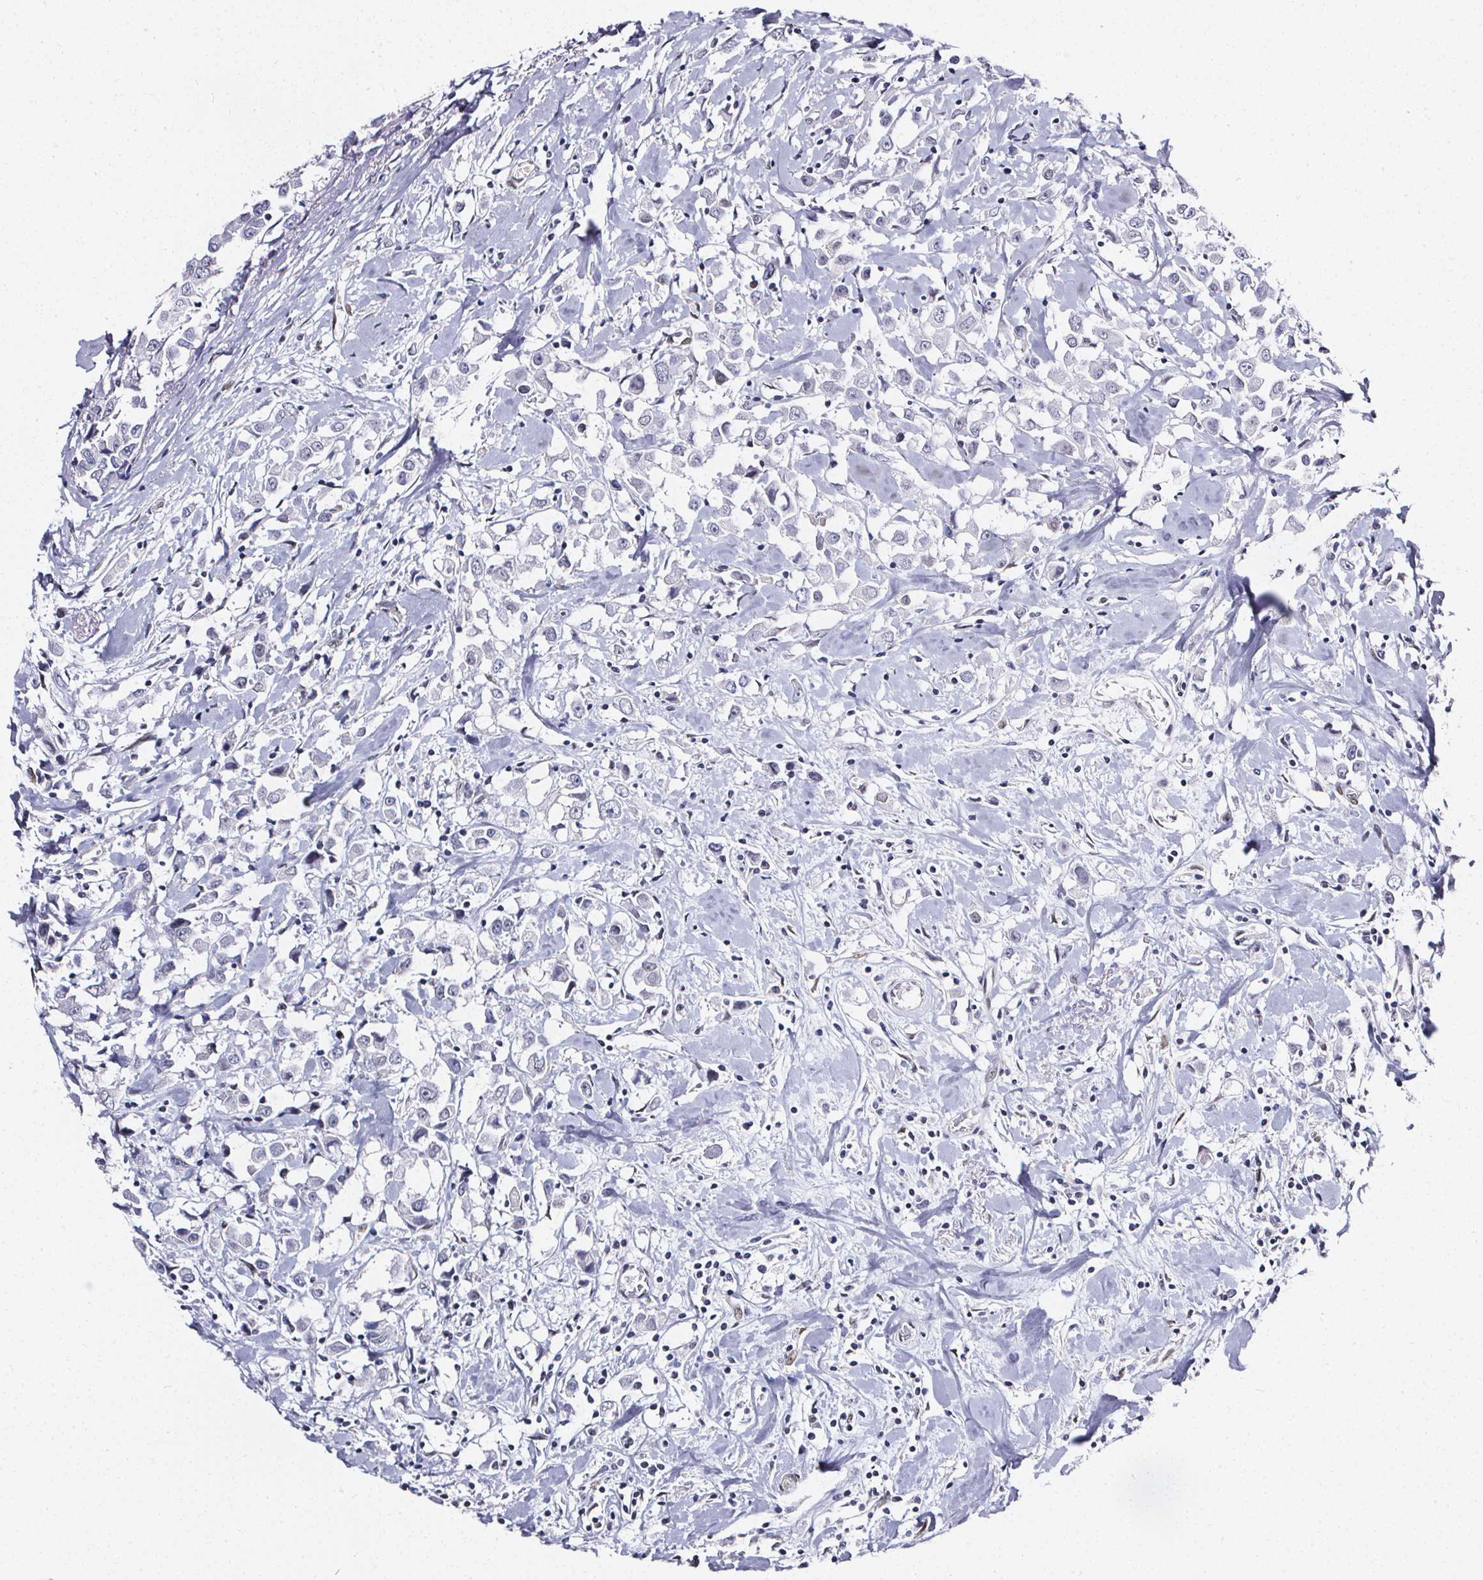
{"staining": {"intensity": "negative", "quantity": "none", "location": "none"}, "tissue": "breast cancer", "cell_type": "Tumor cells", "image_type": "cancer", "snomed": [{"axis": "morphology", "description": "Duct carcinoma"}, {"axis": "topography", "description": "Breast"}], "caption": "DAB immunohistochemical staining of human breast intraductal carcinoma exhibits no significant staining in tumor cells.", "gene": "GP6", "patient": {"sex": "female", "age": 61}}